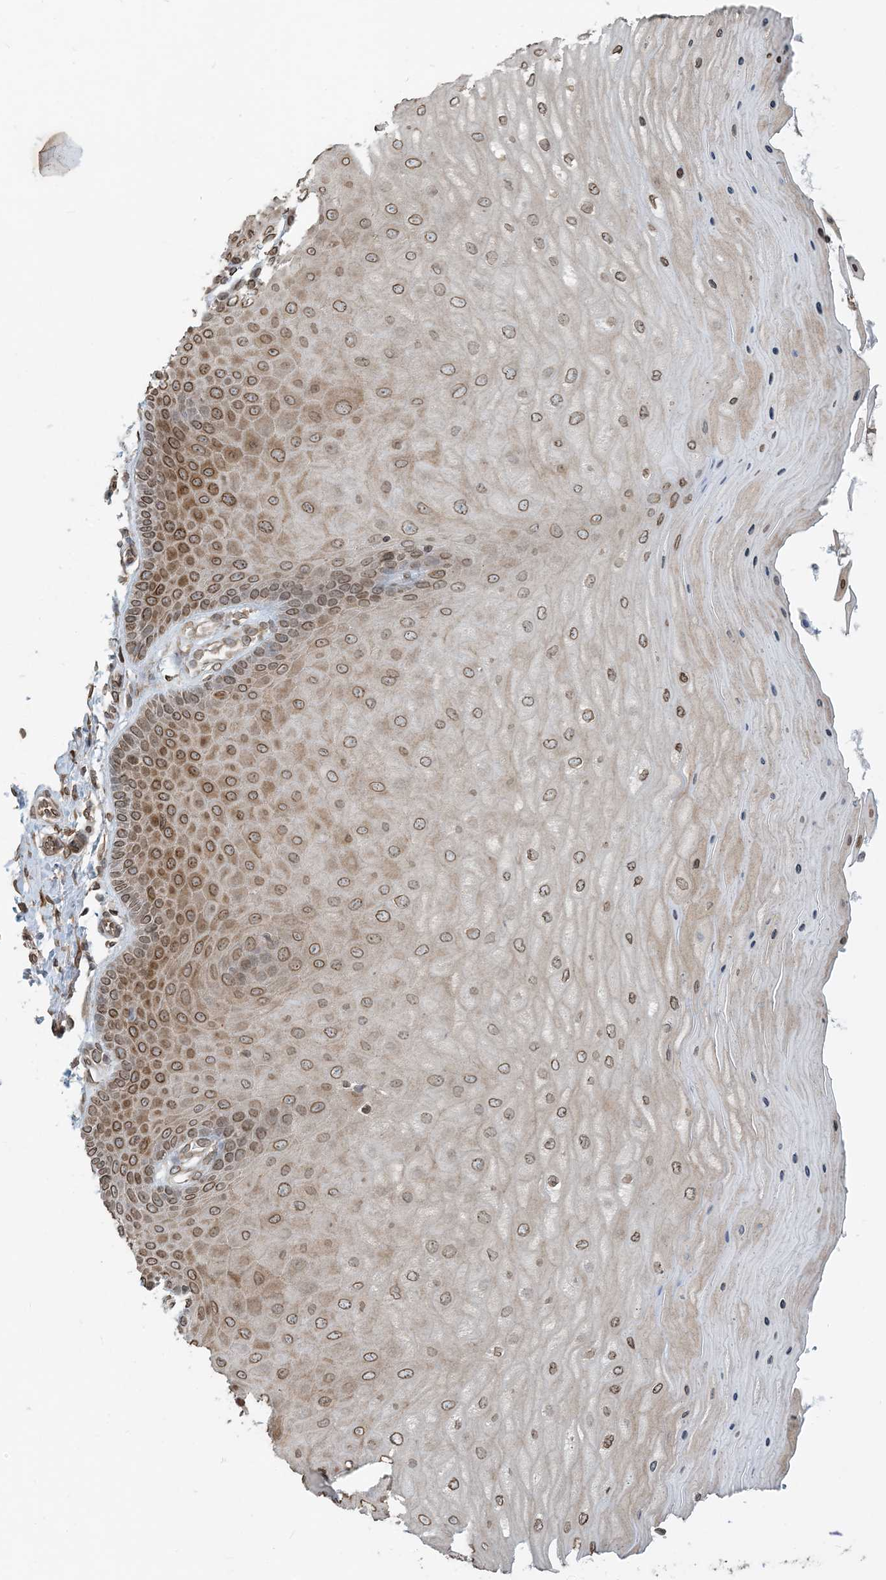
{"staining": {"intensity": "negative", "quantity": "none", "location": "none"}, "tissue": "cervix", "cell_type": "Glandular cells", "image_type": "normal", "snomed": [{"axis": "morphology", "description": "Normal tissue, NOS"}, {"axis": "topography", "description": "Cervix"}], "caption": "This is an immunohistochemistry histopathology image of normal human cervix. There is no expression in glandular cells.", "gene": "WWP1", "patient": {"sex": "female", "age": 55}}